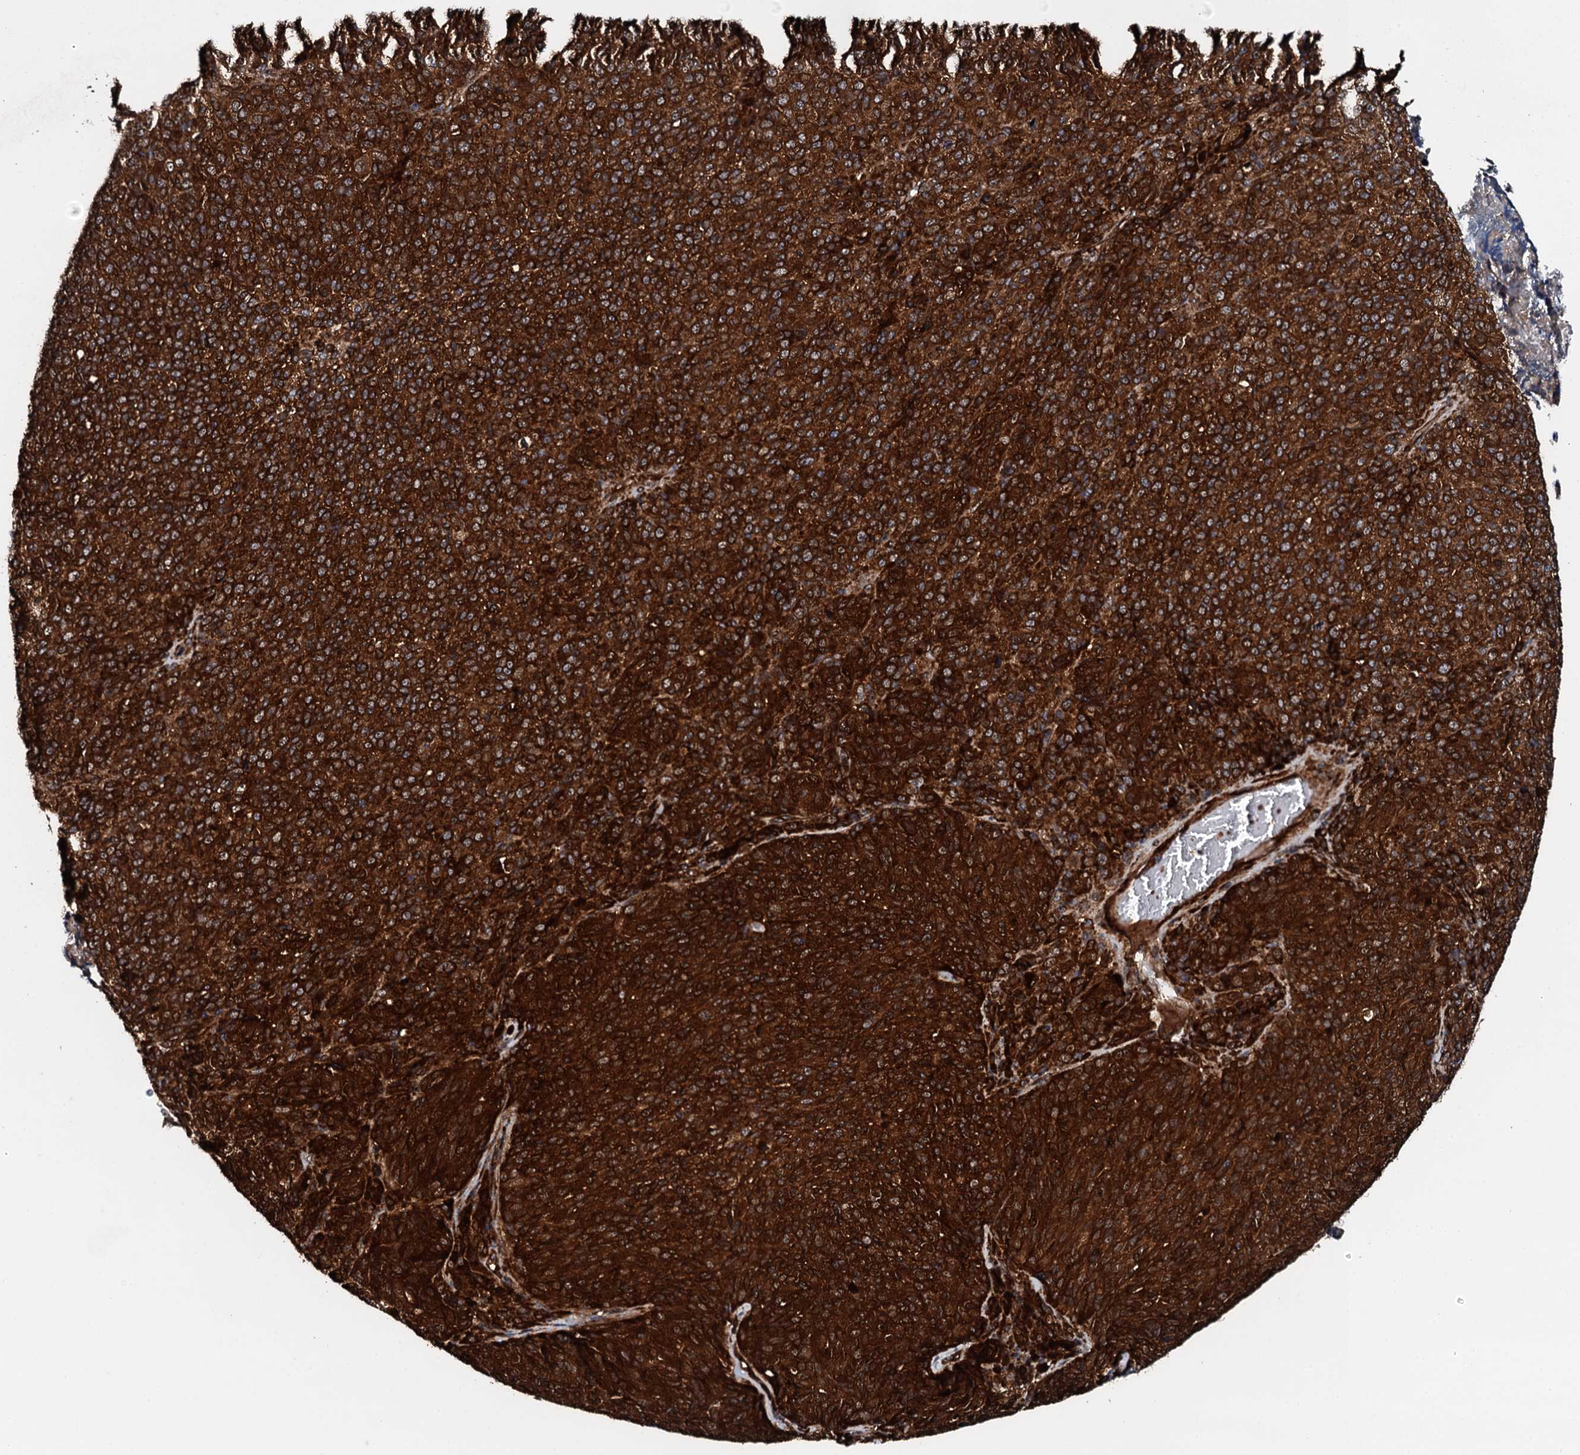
{"staining": {"intensity": "strong", "quantity": ">75%", "location": "cytoplasmic/membranous"}, "tissue": "melanoma", "cell_type": "Tumor cells", "image_type": "cancer", "snomed": [{"axis": "morphology", "description": "Malignant melanoma, Metastatic site"}, {"axis": "topography", "description": "Brain"}], "caption": "About >75% of tumor cells in human melanoma exhibit strong cytoplasmic/membranous protein expression as visualized by brown immunohistochemical staining.", "gene": "FLYWCH1", "patient": {"sex": "female", "age": 56}}